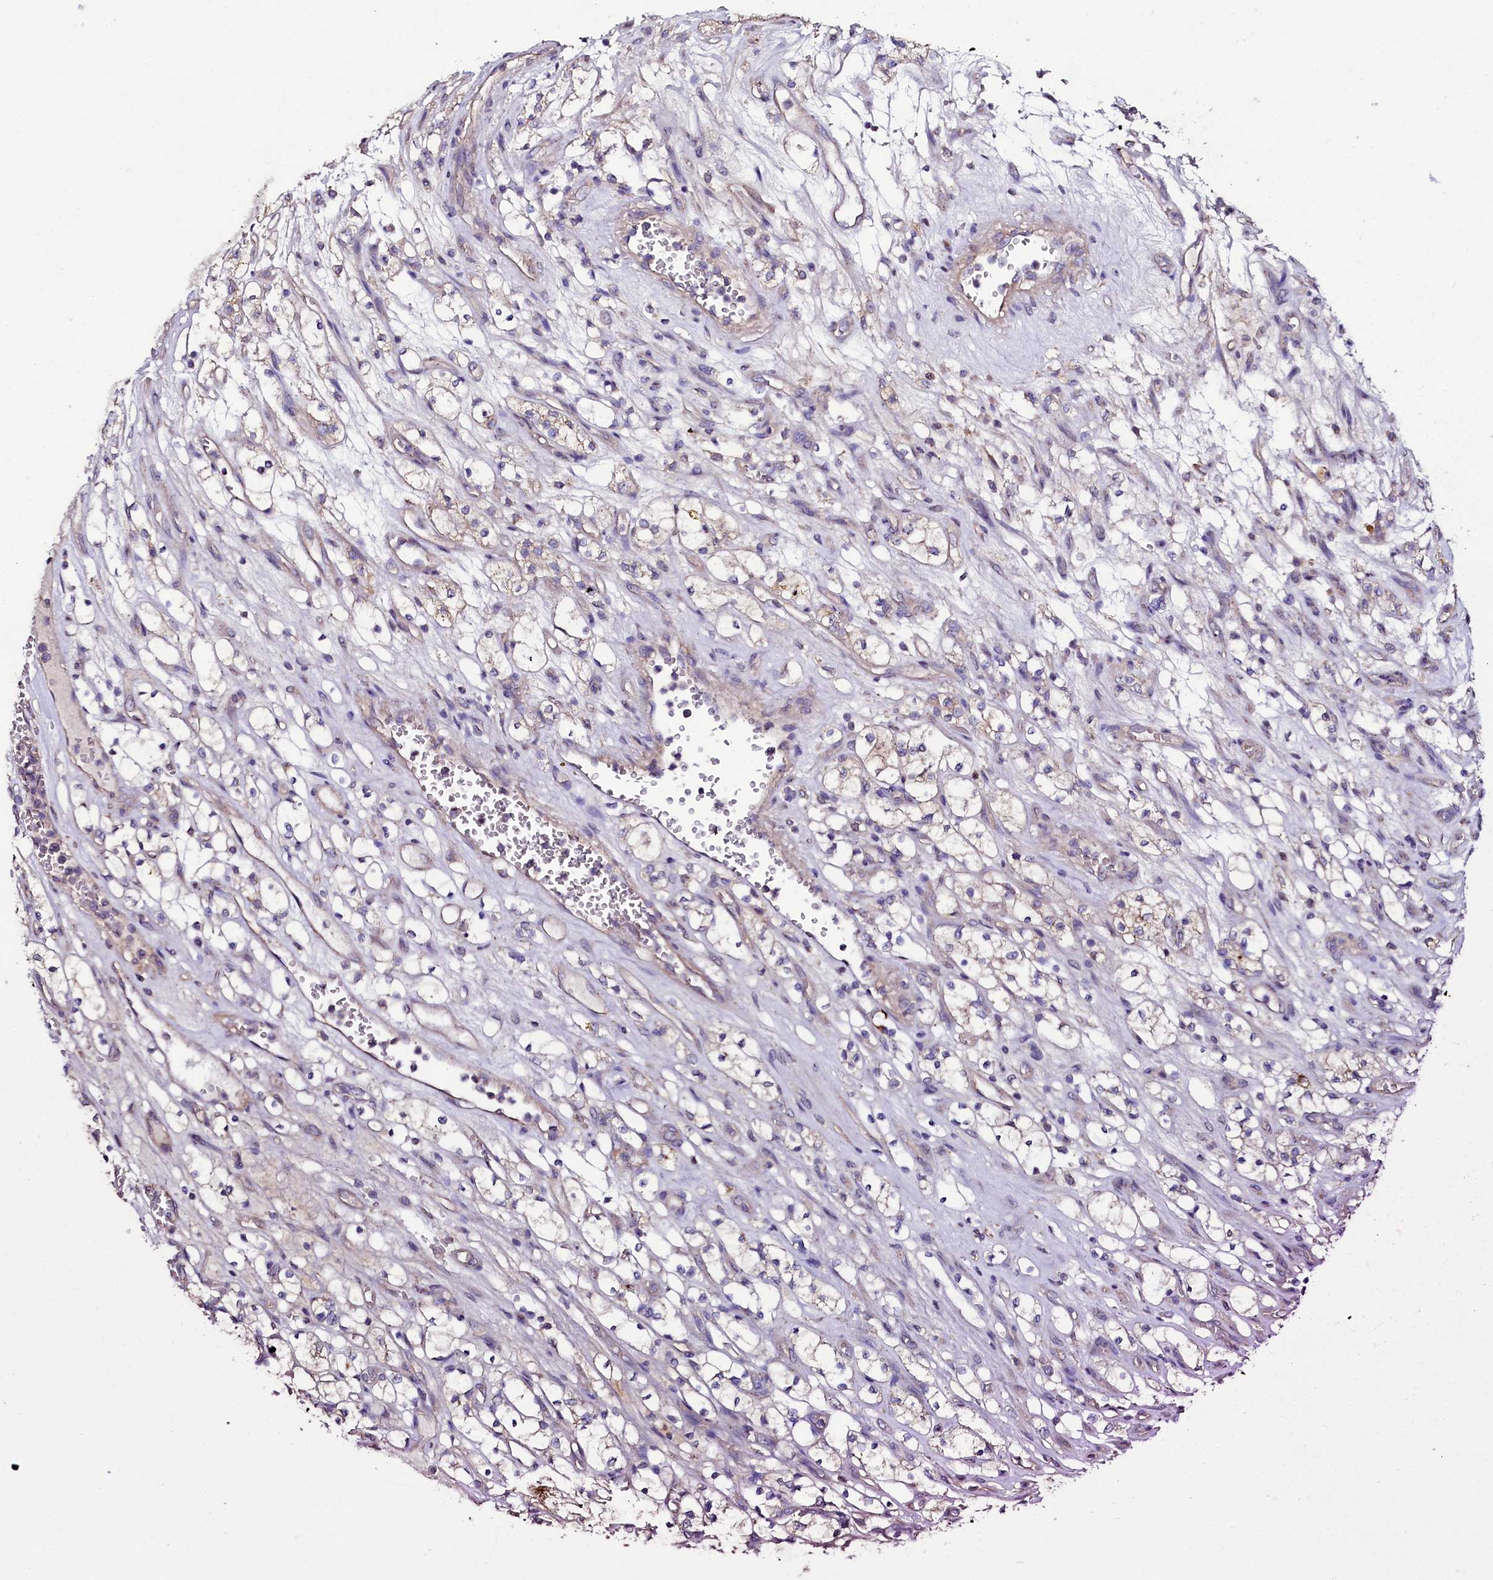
{"staining": {"intensity": "weak", "quantity": "<25%", "location": "cytoplasmic/membranous"}, "tissue": "renal cancer", "cell_type": "Tumor cells", "image_type": "cancer", "snomed": [{"axis": "morphology", "description": "Adenocarcinoma, NOS"}, {"axis": "topography", "description": "Kidney"}], "caption": "DAB immunohistochemical staining of human renal cancer (adenocarcinoma) exhibits no significant staining in tumor cells.", "gene": "USPL1", "patient": {"sex": "female", "age": 69}}